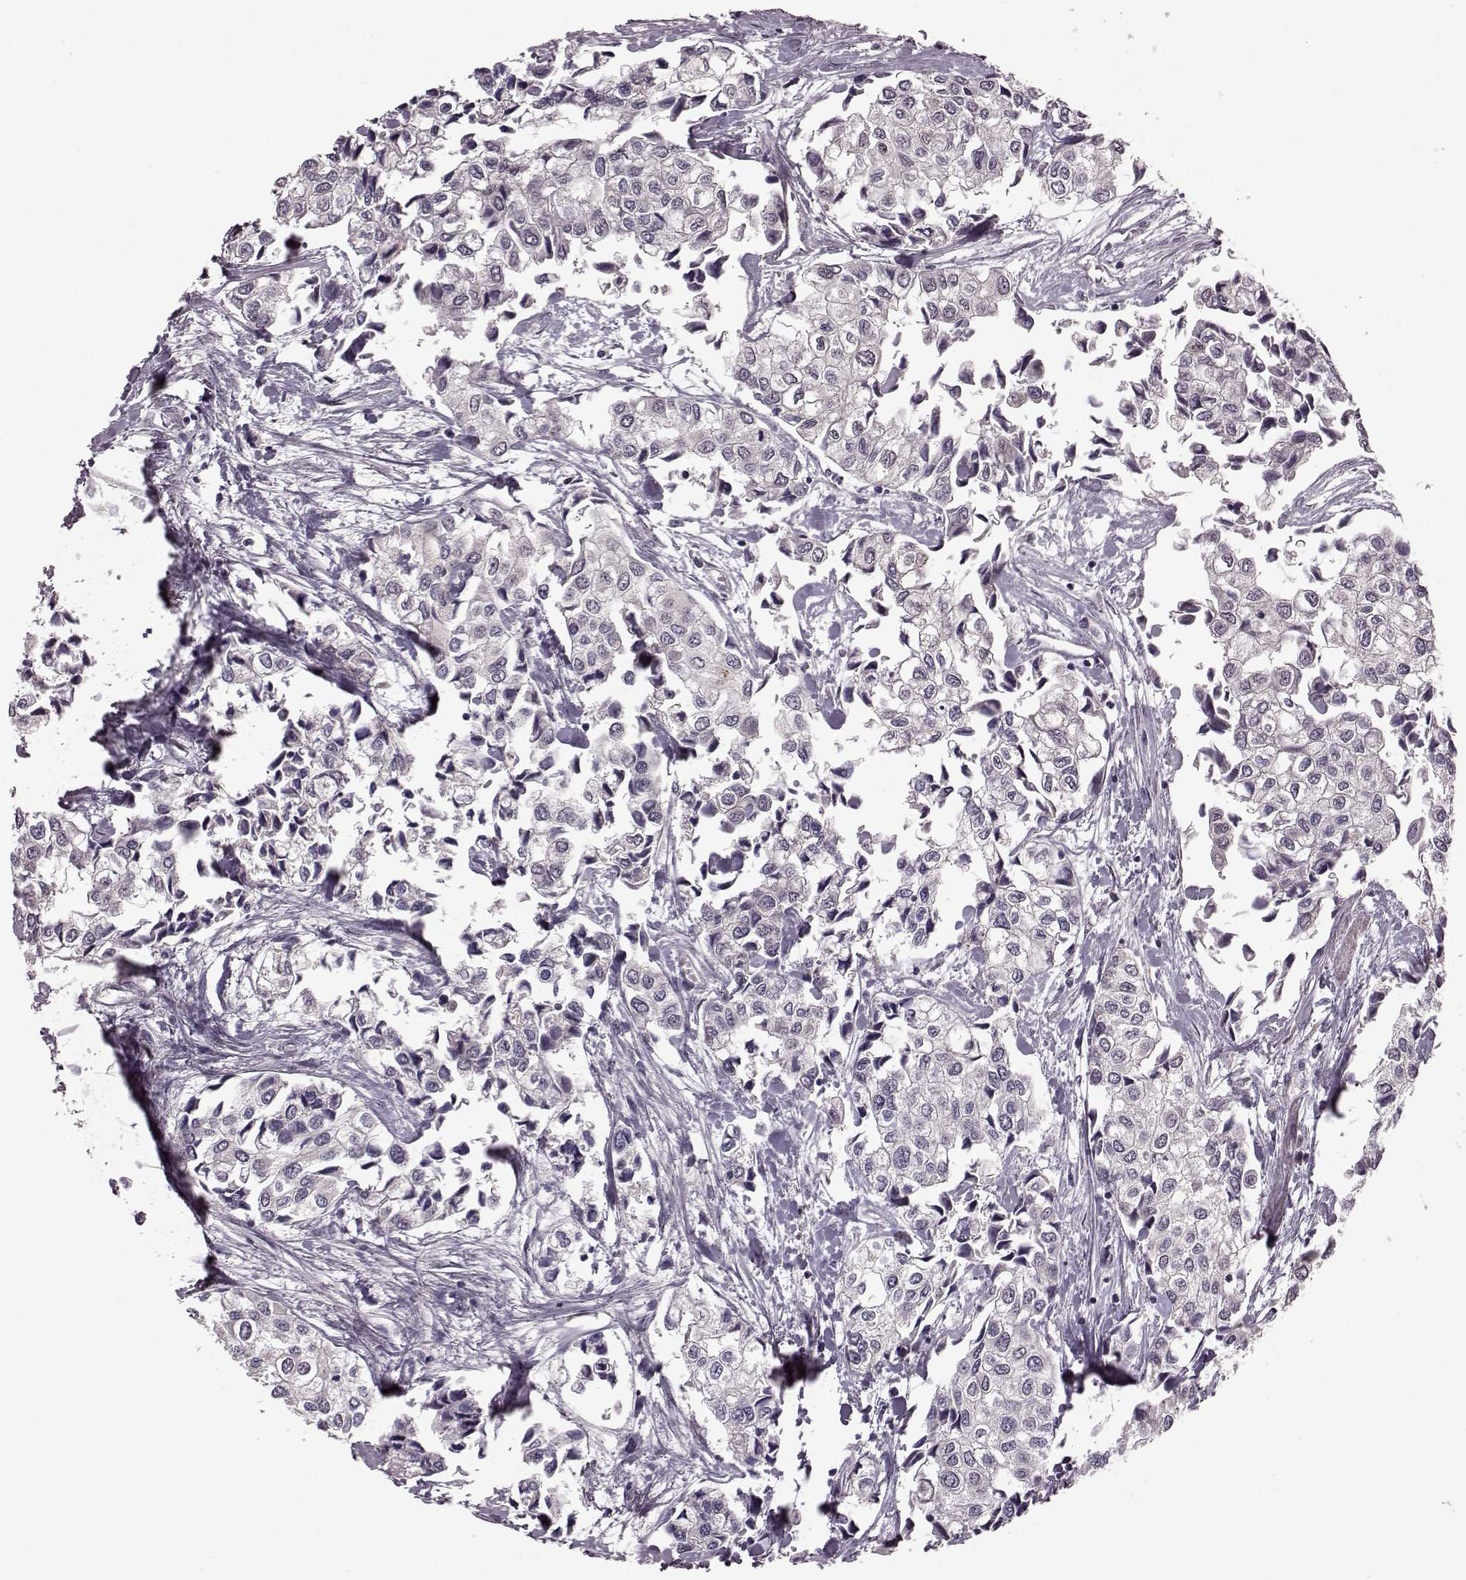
{"staining": {"intensity": "negative", "quantity": "none", "location": "none"}, "tissue": "urothelial cancer", "cell_type": "Tumor cells", "image_type": "cancer", "snomed": [{"axis": "morphology", "description": "Urothelial carcinoma, High grade"}, {"axis": "topography", "description": "Urinary bladder"}], "caption": "IHC image of high-grade urothelial carcinoma stained for a protein (brown), which displays no expression in tumor cells. (DAB IHC with hematoxylin counter stain).", "gene": "SYNPO", "patient": {"sex": "male", "age": 73}}